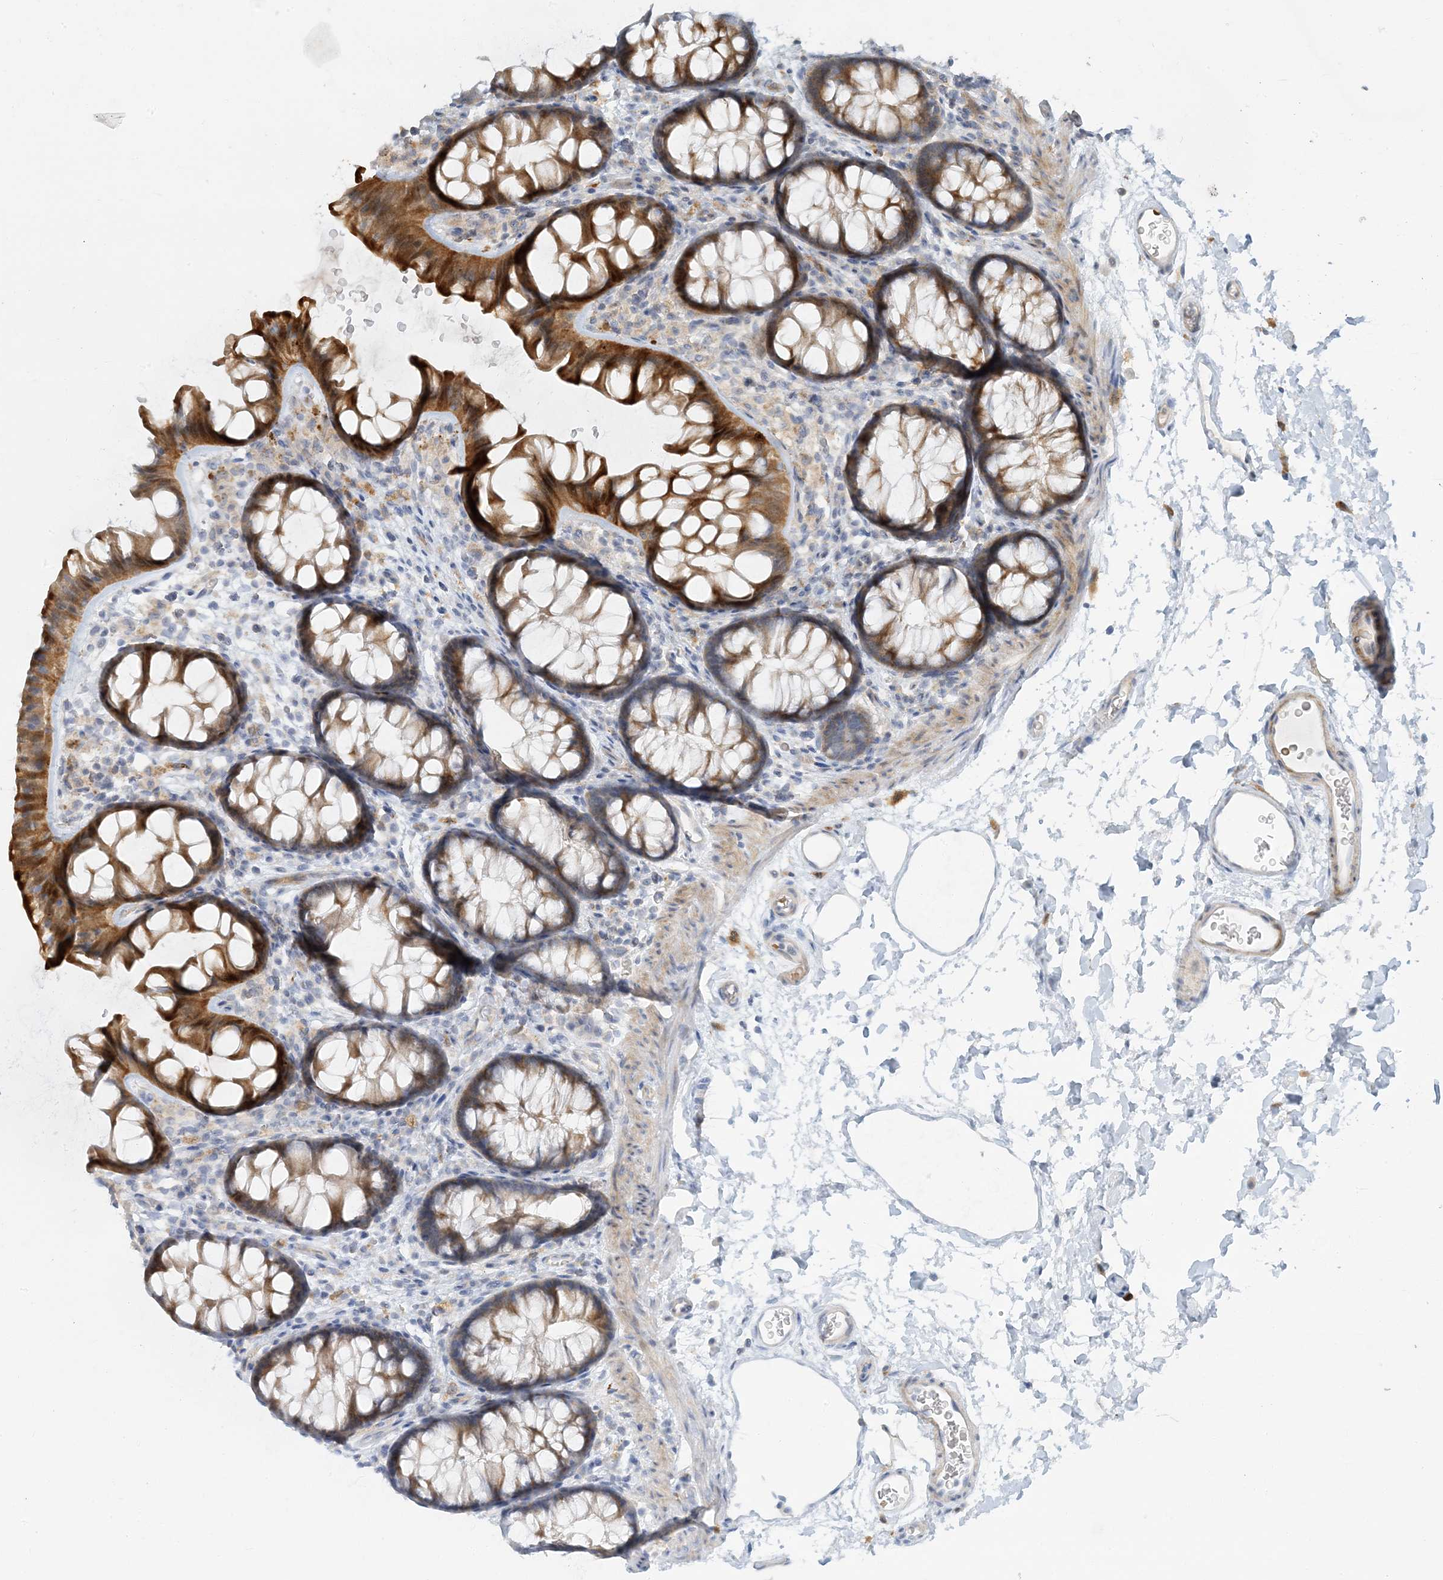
{"staining": {"intensity": "negative", "quantity": "none", "location": "none"}, "tissue": "colon", "cell_type": "Endothelial cells", "image_type": "normal", "snomed": [{"axis": "morphology", "description": "Normal tissue, NOS"}, {"axis": "topography", "description": "Colon"}], "caption": "Immunohistochemistry photomicrograph of normal human colon stained for a protein (brown), which exhibits no staining in endothelial cells.", "gene": "LTN1", "patient": {"sex": "female", "age": 62}}